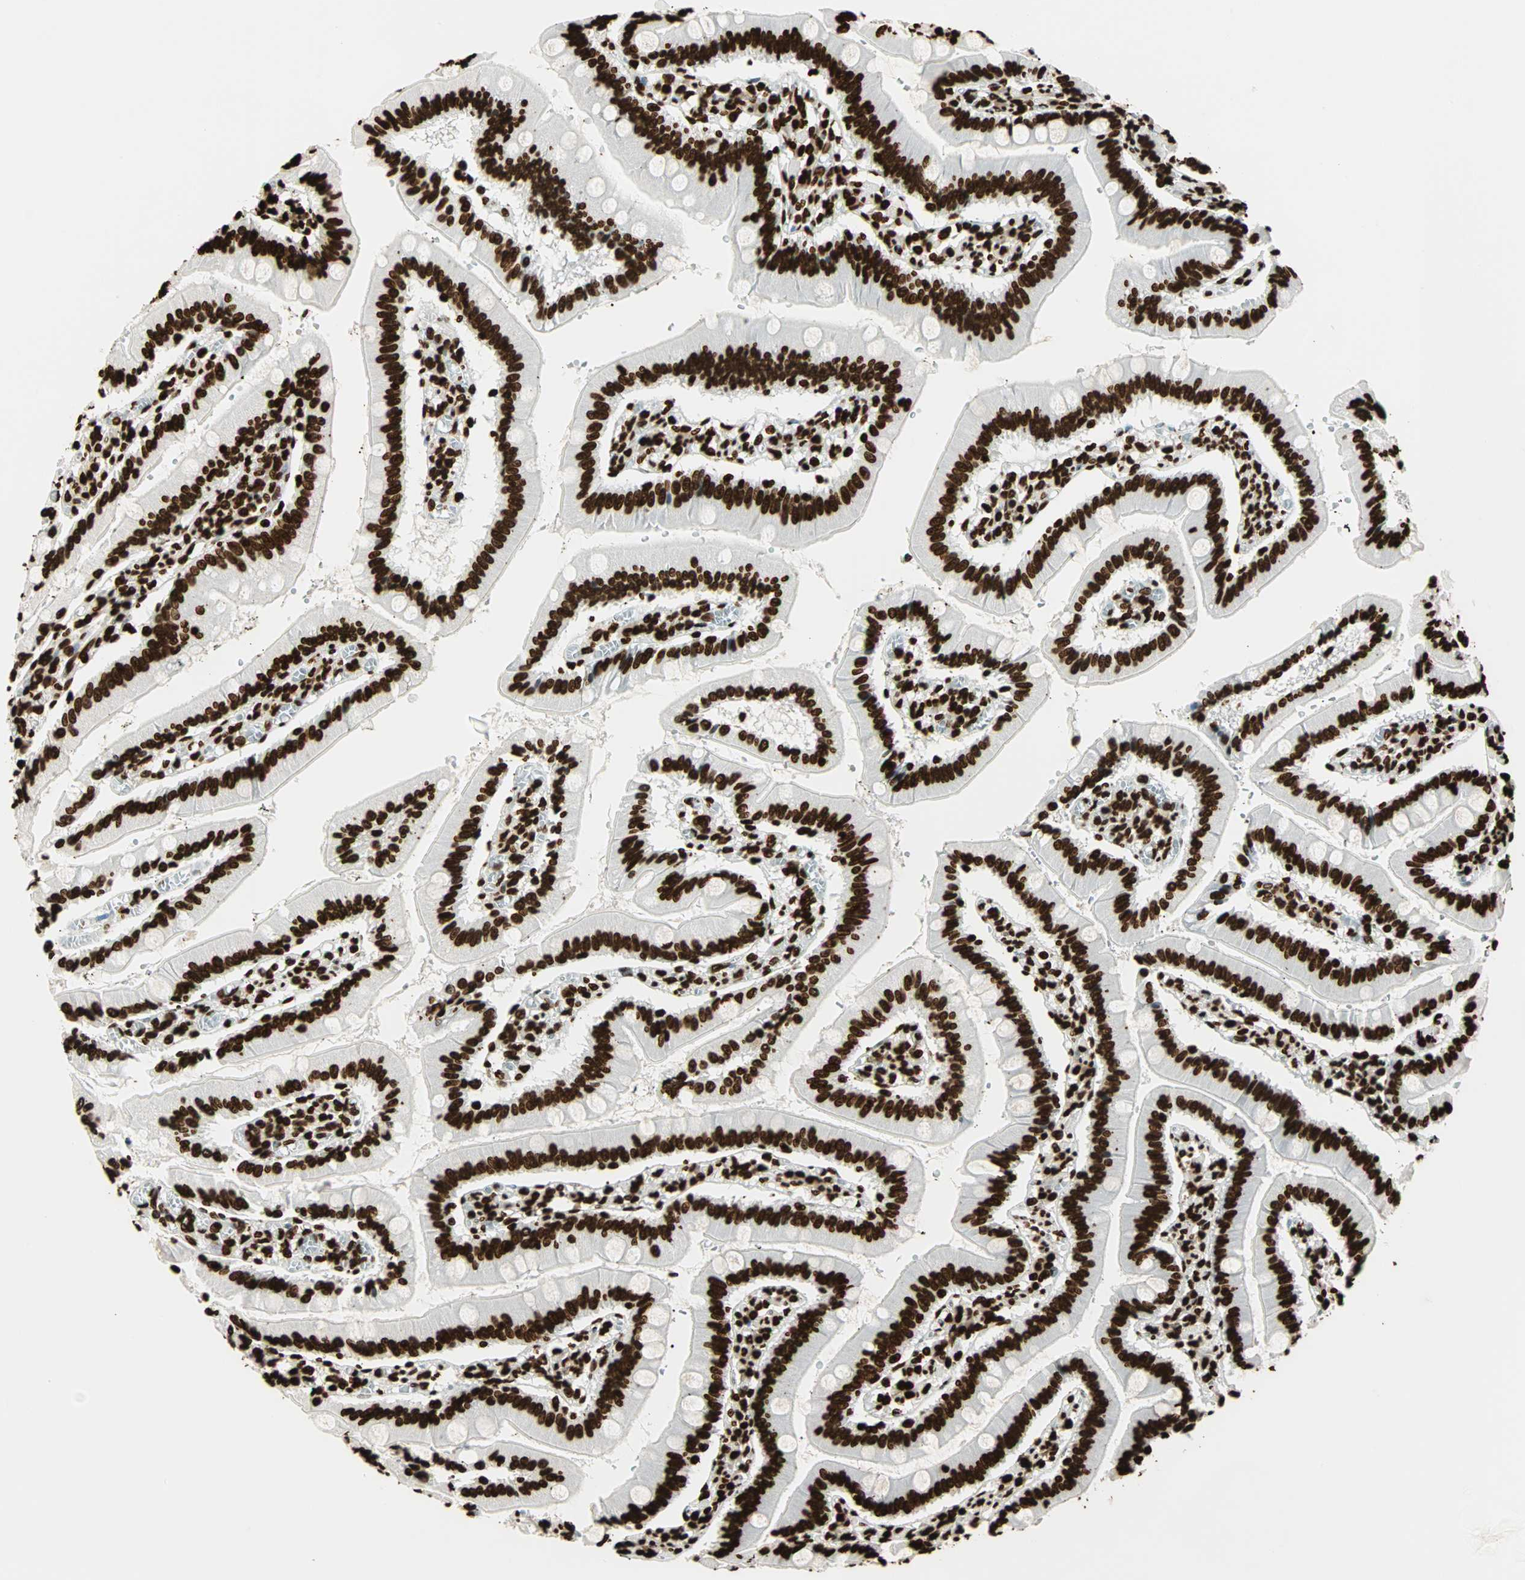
{"staining": {"intensity": "strong", "quantity": ">75%", "location": "nuclear"}, "tissue": "small intestine", "cell_type": "Glandular cells", "image_type": "normal", "snomed": [{"axis": "morphology", "description": "Normal tissue, NOS"}, {"axis": "topography", "description": "Small intestine"}], "caption": "An IHC photomicrograph of unremarkable tissue is shown. Protein staining in brown highlights strong nuclear positivity in small intestine within glandular cells. (IHC, brightfield microscopy, high magnification).", "gene": "GLI2", "patient": {"sex": "male", "age": 71}}